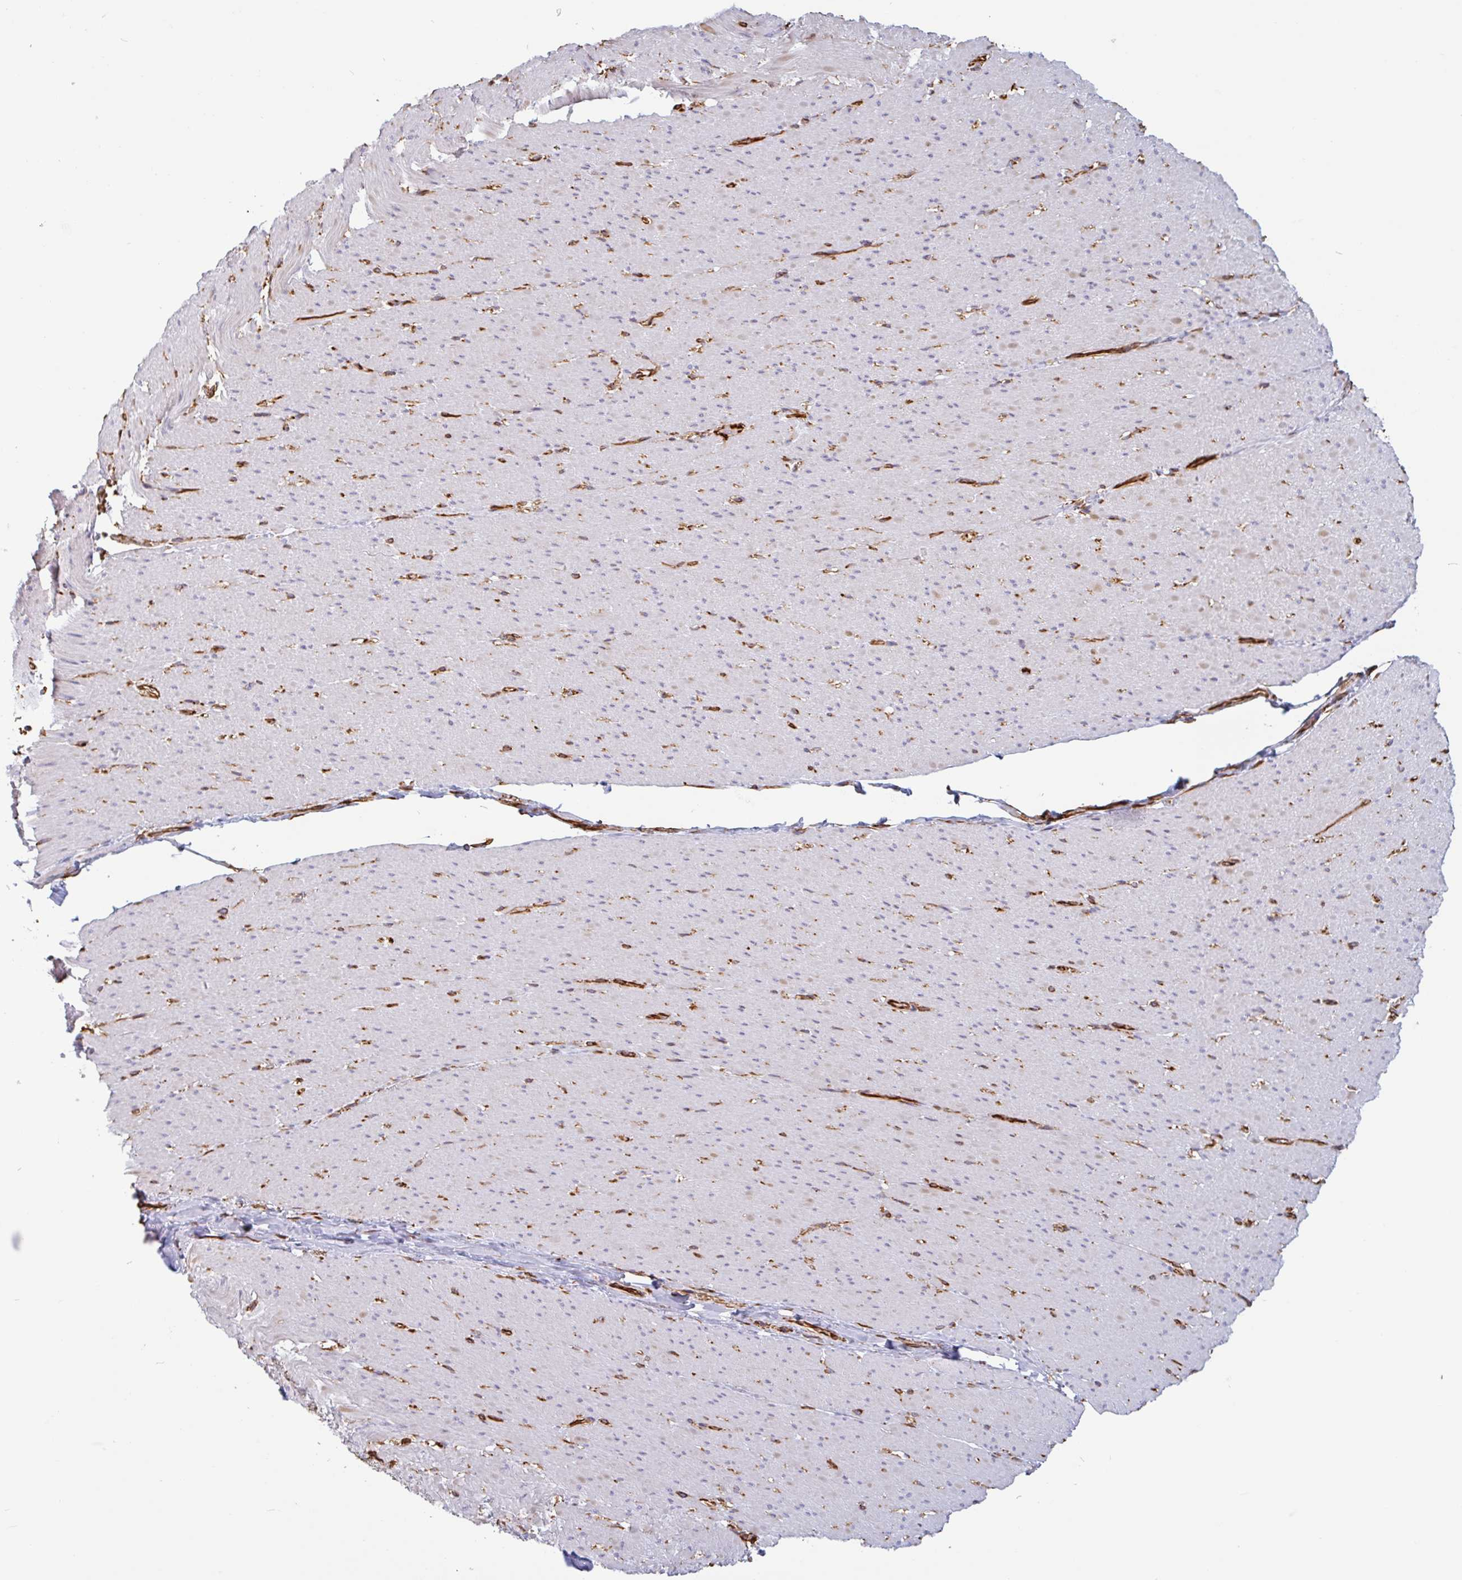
{"staining": {"intensity": "moderate", "quantity": "<25%", "location": "cytoplasmic/membranous"}, "tissue": "smooth muscle", "cell_type": "Smooth muscle cells", "image_type": "normal", "snomed": [{"axis": "morphology", "description": "Normal tissue, NOS"}, {"axis": "topography", "description": "Smooth muscle"}, {"axis": "topography", "description": "Rectum"}], "caption": "A low amount of moderate cytoplasmic/membranous expression is identified in approximately <25% of smooth muscle cells in unremarkable smooth muscle.", "gene": "PPFIA1", "patient": {"sex": "male", "age": 53}}